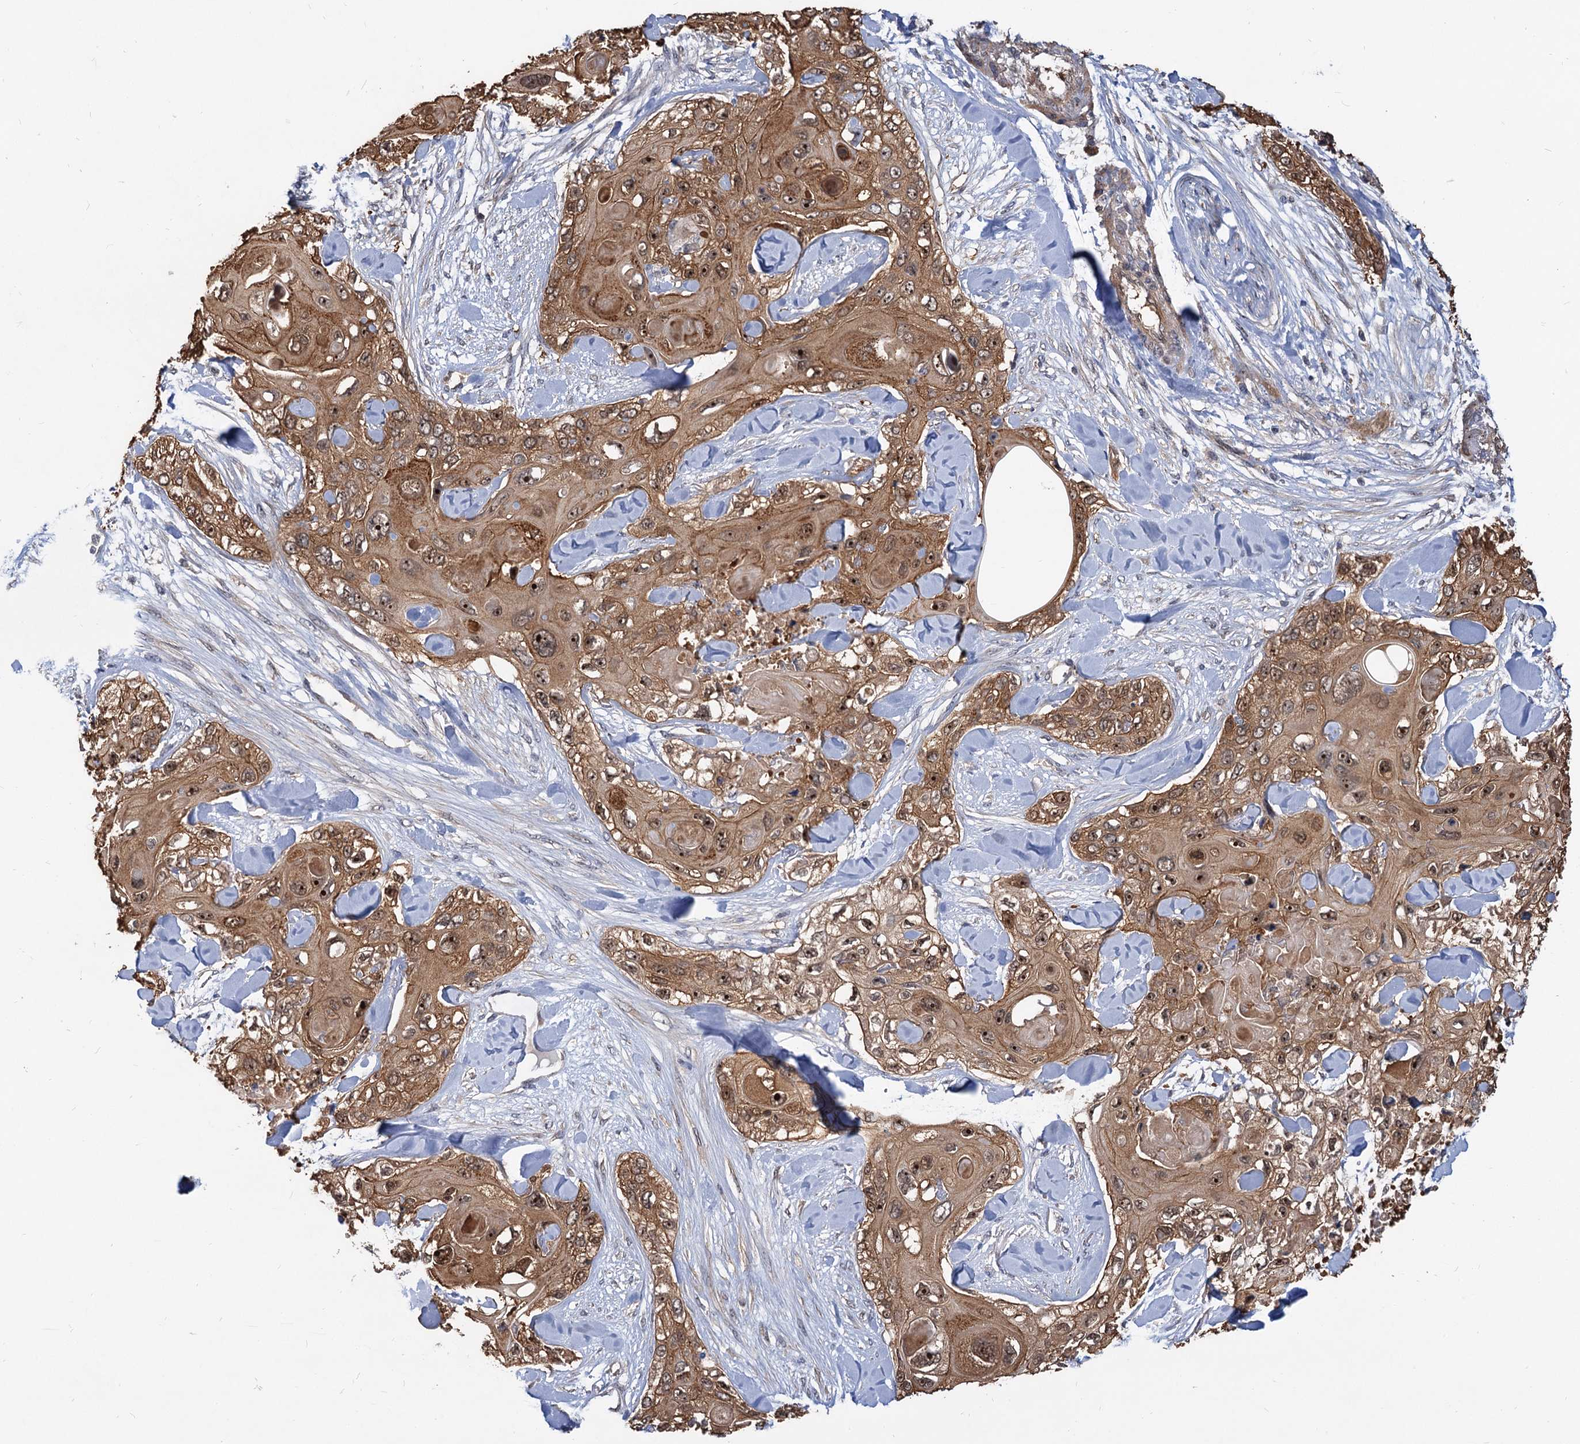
{"staining": {"intensity": "moderate", "quantity": ">75%", "location": "cytoplasmic/membranous,nuclear"}, "tissue": "skin cancer", "cell_type": "Tumor cells", "image_type": "cancer", "snomed": [{"axis": "morphology", "description": "Normal tissue, NOS"}, {"axis": "morphology", "description": "Squamous cell carcinoma, NOS"}, {"axis": "topography", "description": "Skin"}], "caption": "The immunohistochemical stain labels moderate cytoplasmic/membranous and nuclear expression in tumor cells of skin cancer (squamous cell carcinoma) tissue. The staining was performed using DAB to visualize the protein expression in brown, while the nuclei were stained in blue with hematoxylin (Magnification: 20x).", "gene": "SNX15", "patient": {"sex": "male", "age": 72}}